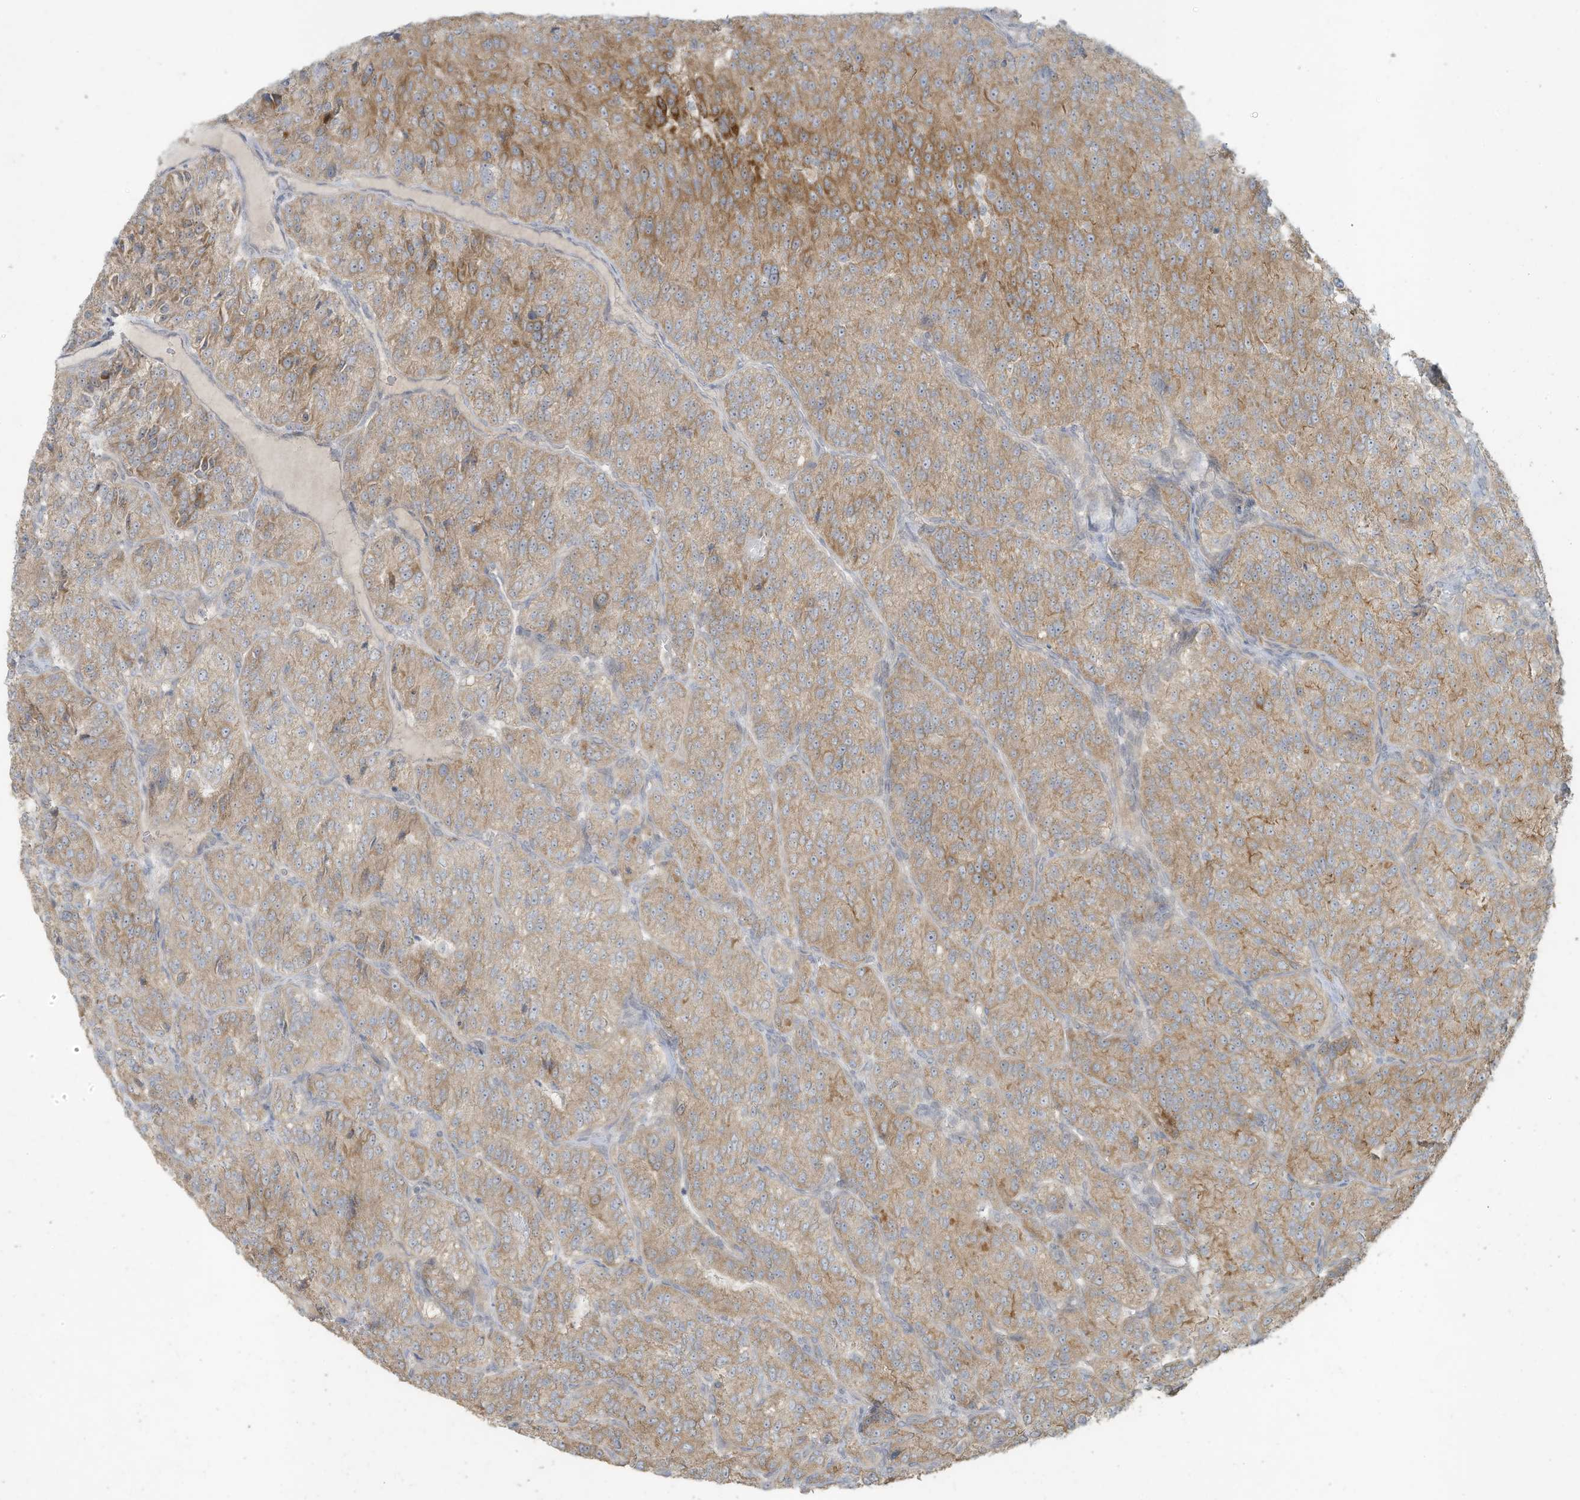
{"staining": {"intensity": "moderate", "quantity": ">75%", "location": "cytoplasmic/membranous"}, "tissue": "renal cancer", "cell_type": "Tumor cells", "image_type": "cancer", "snomed": [{"axis": "morphology", "description": "Adenocarcinoma, NOS"}, {"axis": "topography", "description": "Kidney"}], "caption": "DAB (3,3'-diaminobenzidine) immunohistochemical staining of human renal cancer shows moderate cytoplasmic/membranous protein staining in approximately >75% of tumor cells.", "gene": "MAGIX", "patient": {"sex": "female", "age": 63}}